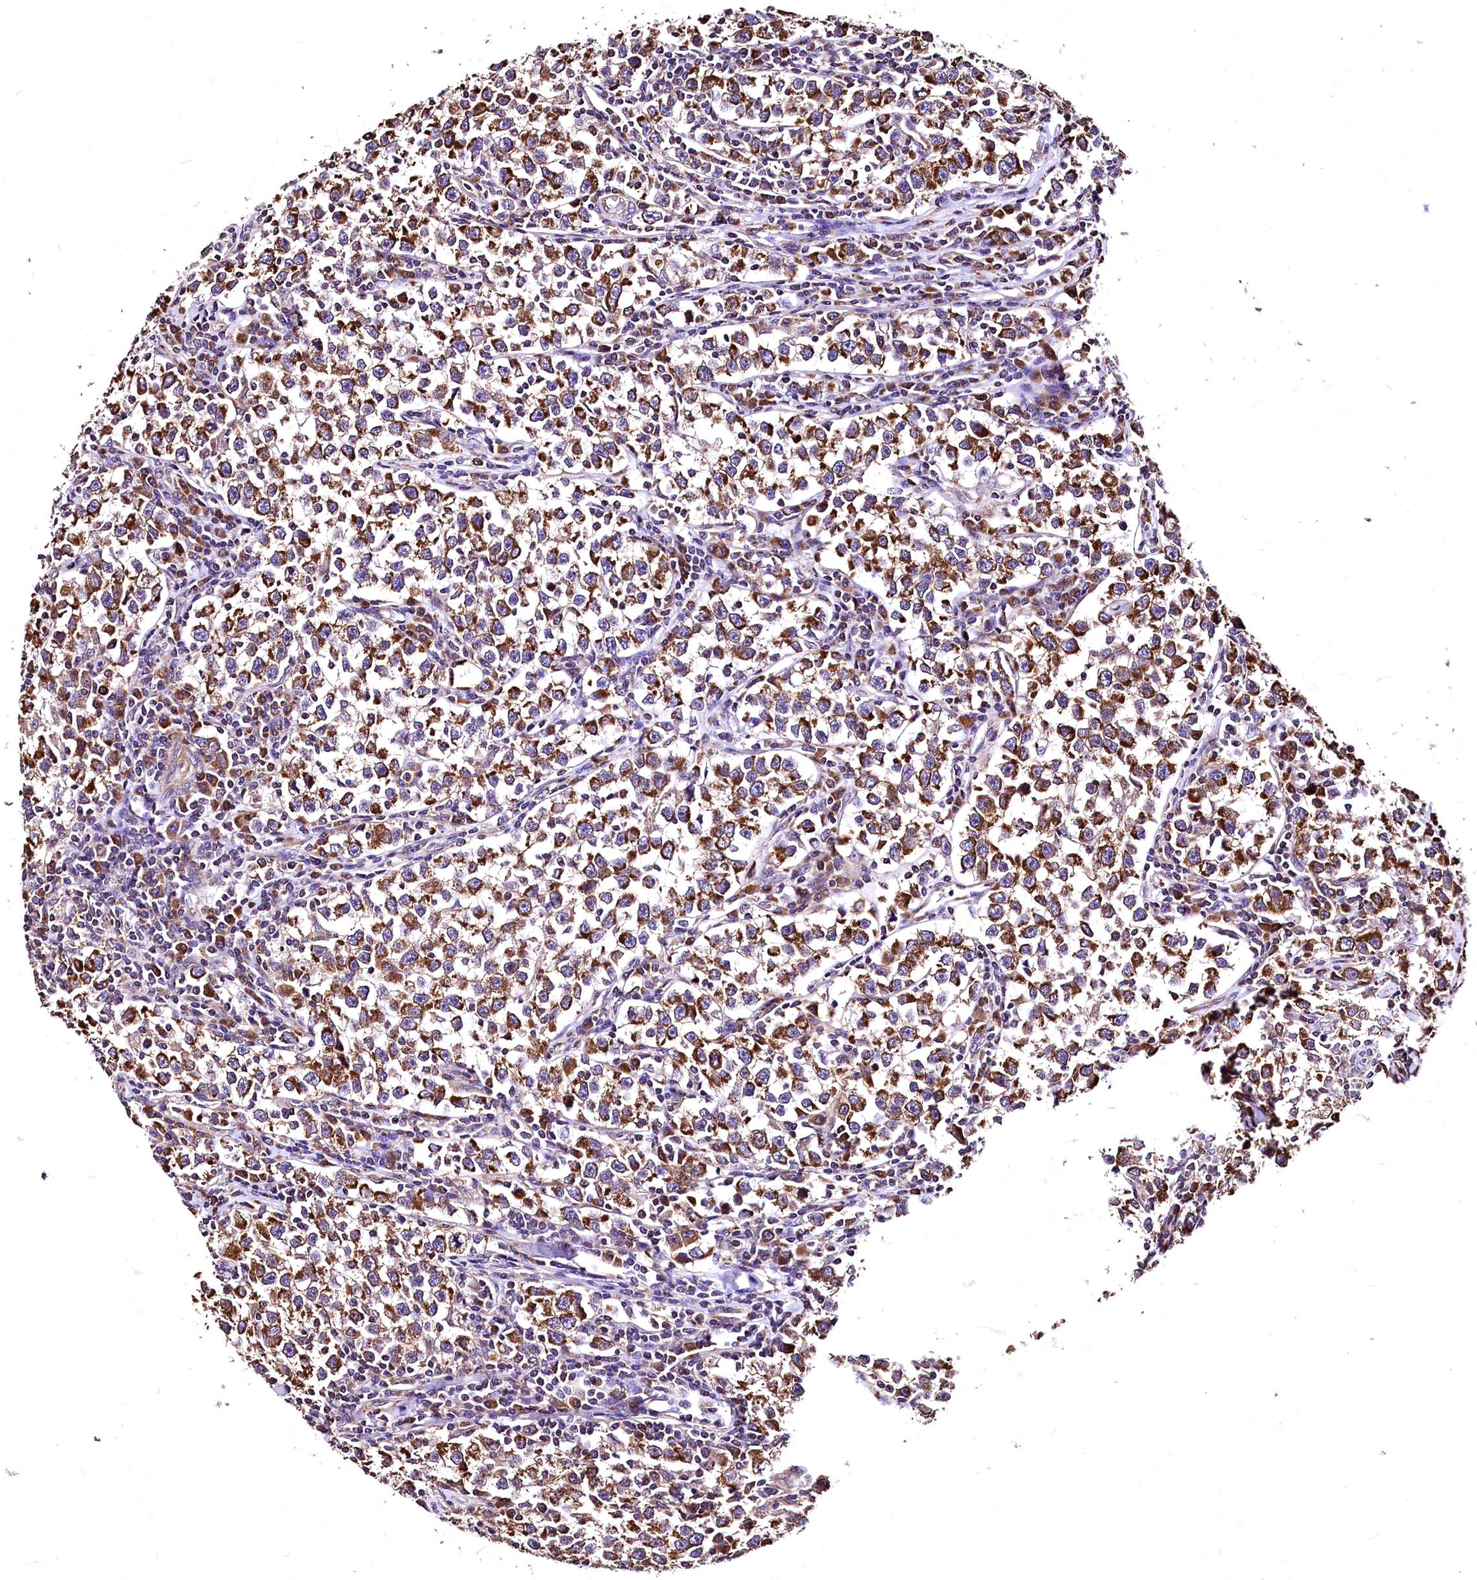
{"staining": {"intensity": "strong", "quantity": ">75%", "location": "cytoplasmic/membranous"}, "tissue": "testis cancer", "cell_type": "Tumor cells", "image_type": "cancer", "snomed": [{"axis": "morphology", "description": "Normal tissue, NOS"}, {"axis": "morphology", "description": "Seminoma, NOS"}, {"axis": "topography", "description": "Testis"}], "caption": "A histopathology image of human testis cancer stained for a protein shows strong cytoplasmic/membranous brown staining in tumor cells.", "gene": "LRSAM1", "patient": {"sex": "male", "age": 43}}